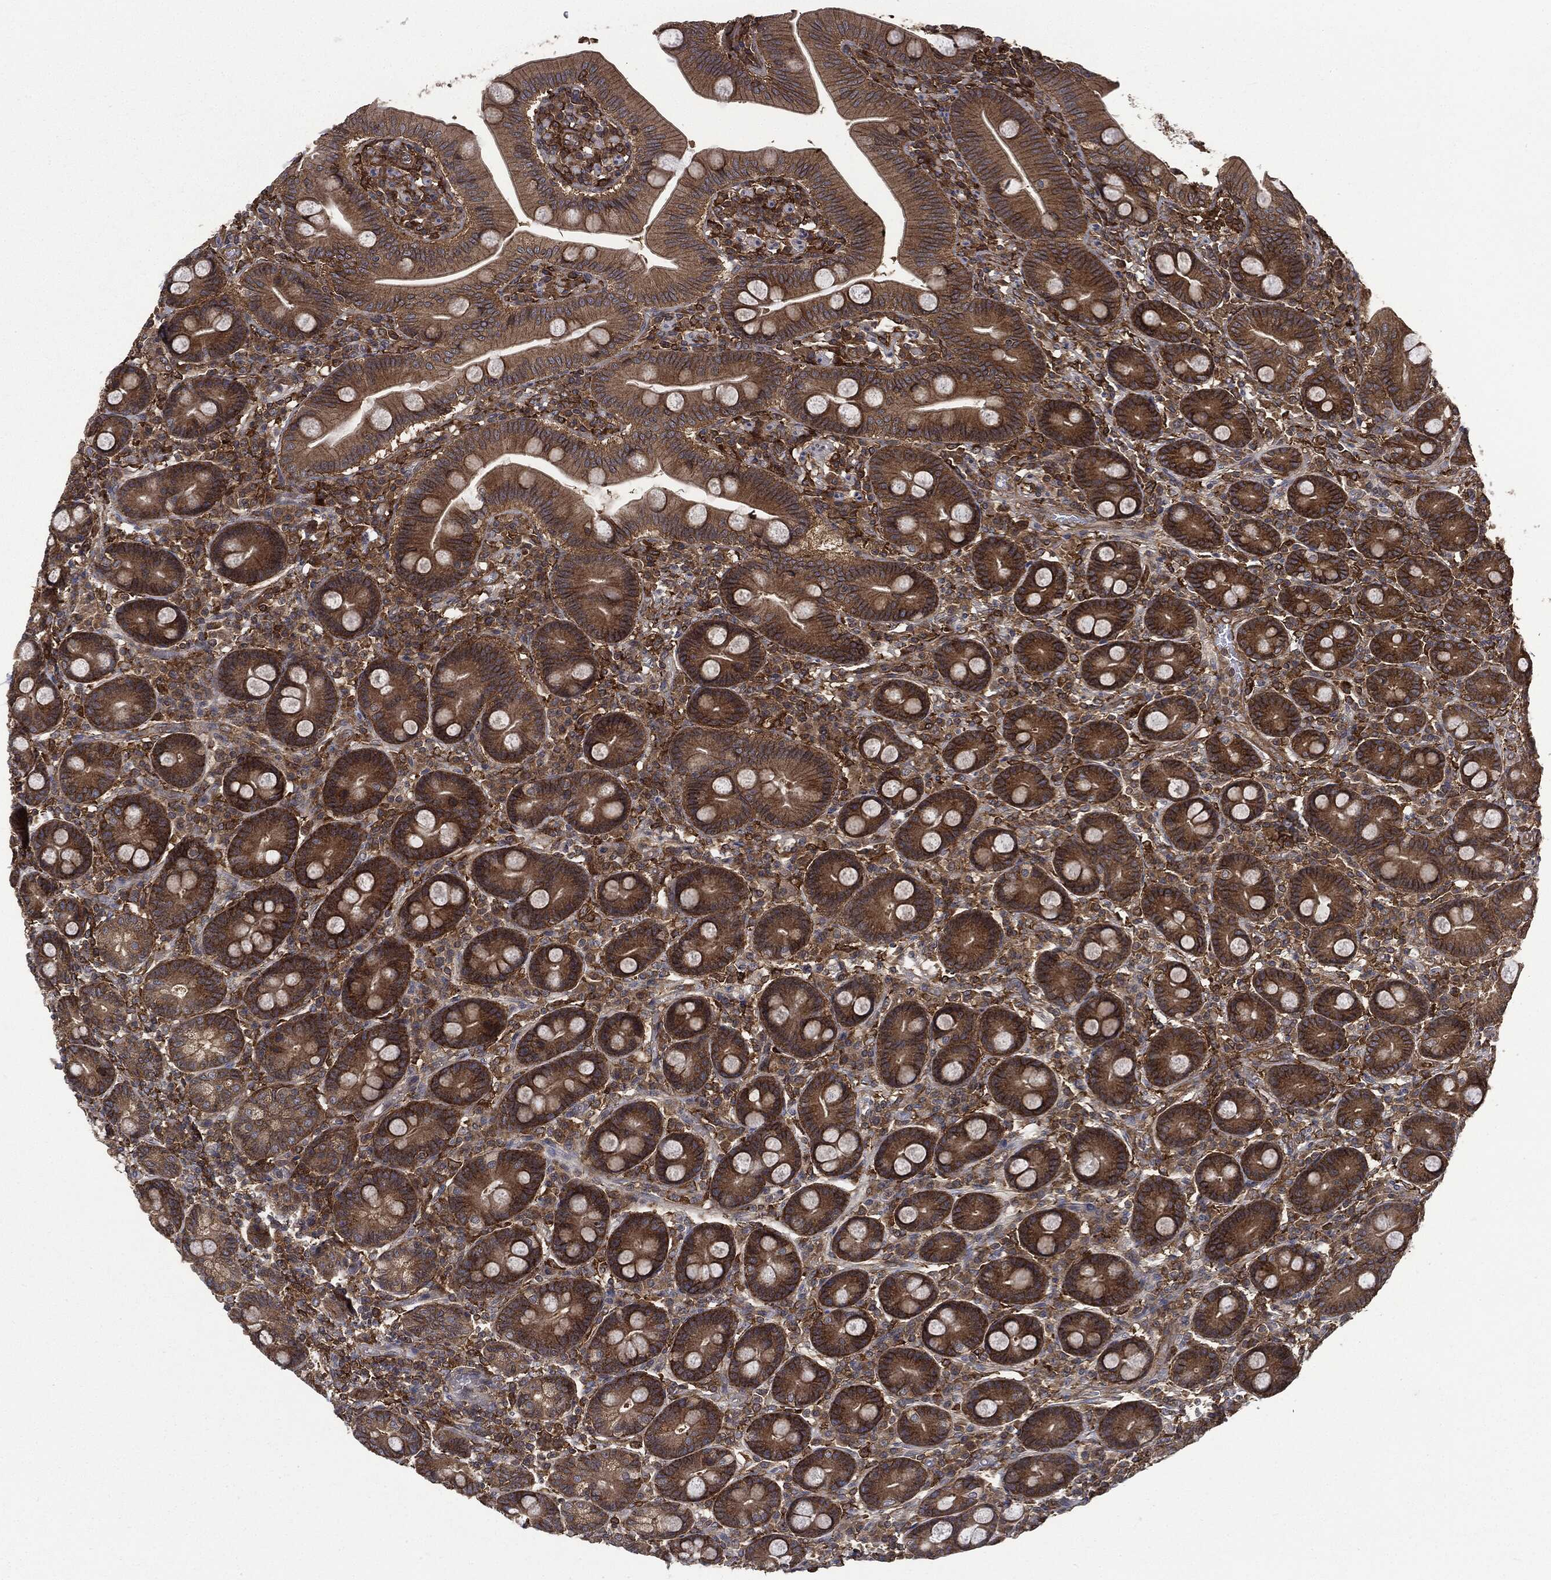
{"staining": {"intensity": "strong", "quantity": ">75%", "location": "cytoplasmic/membranous"}, "tissue": "duodenum", "cell_type": "Glandular cells", "image_type": "normal", "snomed": [{"axis": "morphology", "description": "Normal tissue, NOS"}, {"axis": "topography", "description": "Duodenum"}], "caption": "Immunohistochemical staining of normal human duodenum demonstrates strong cytoplasmic/membranous protein positivity in approximately >75% of glandular cells.", "gene": "SNX5", "patient": {"sex": "male", "age": 59}}